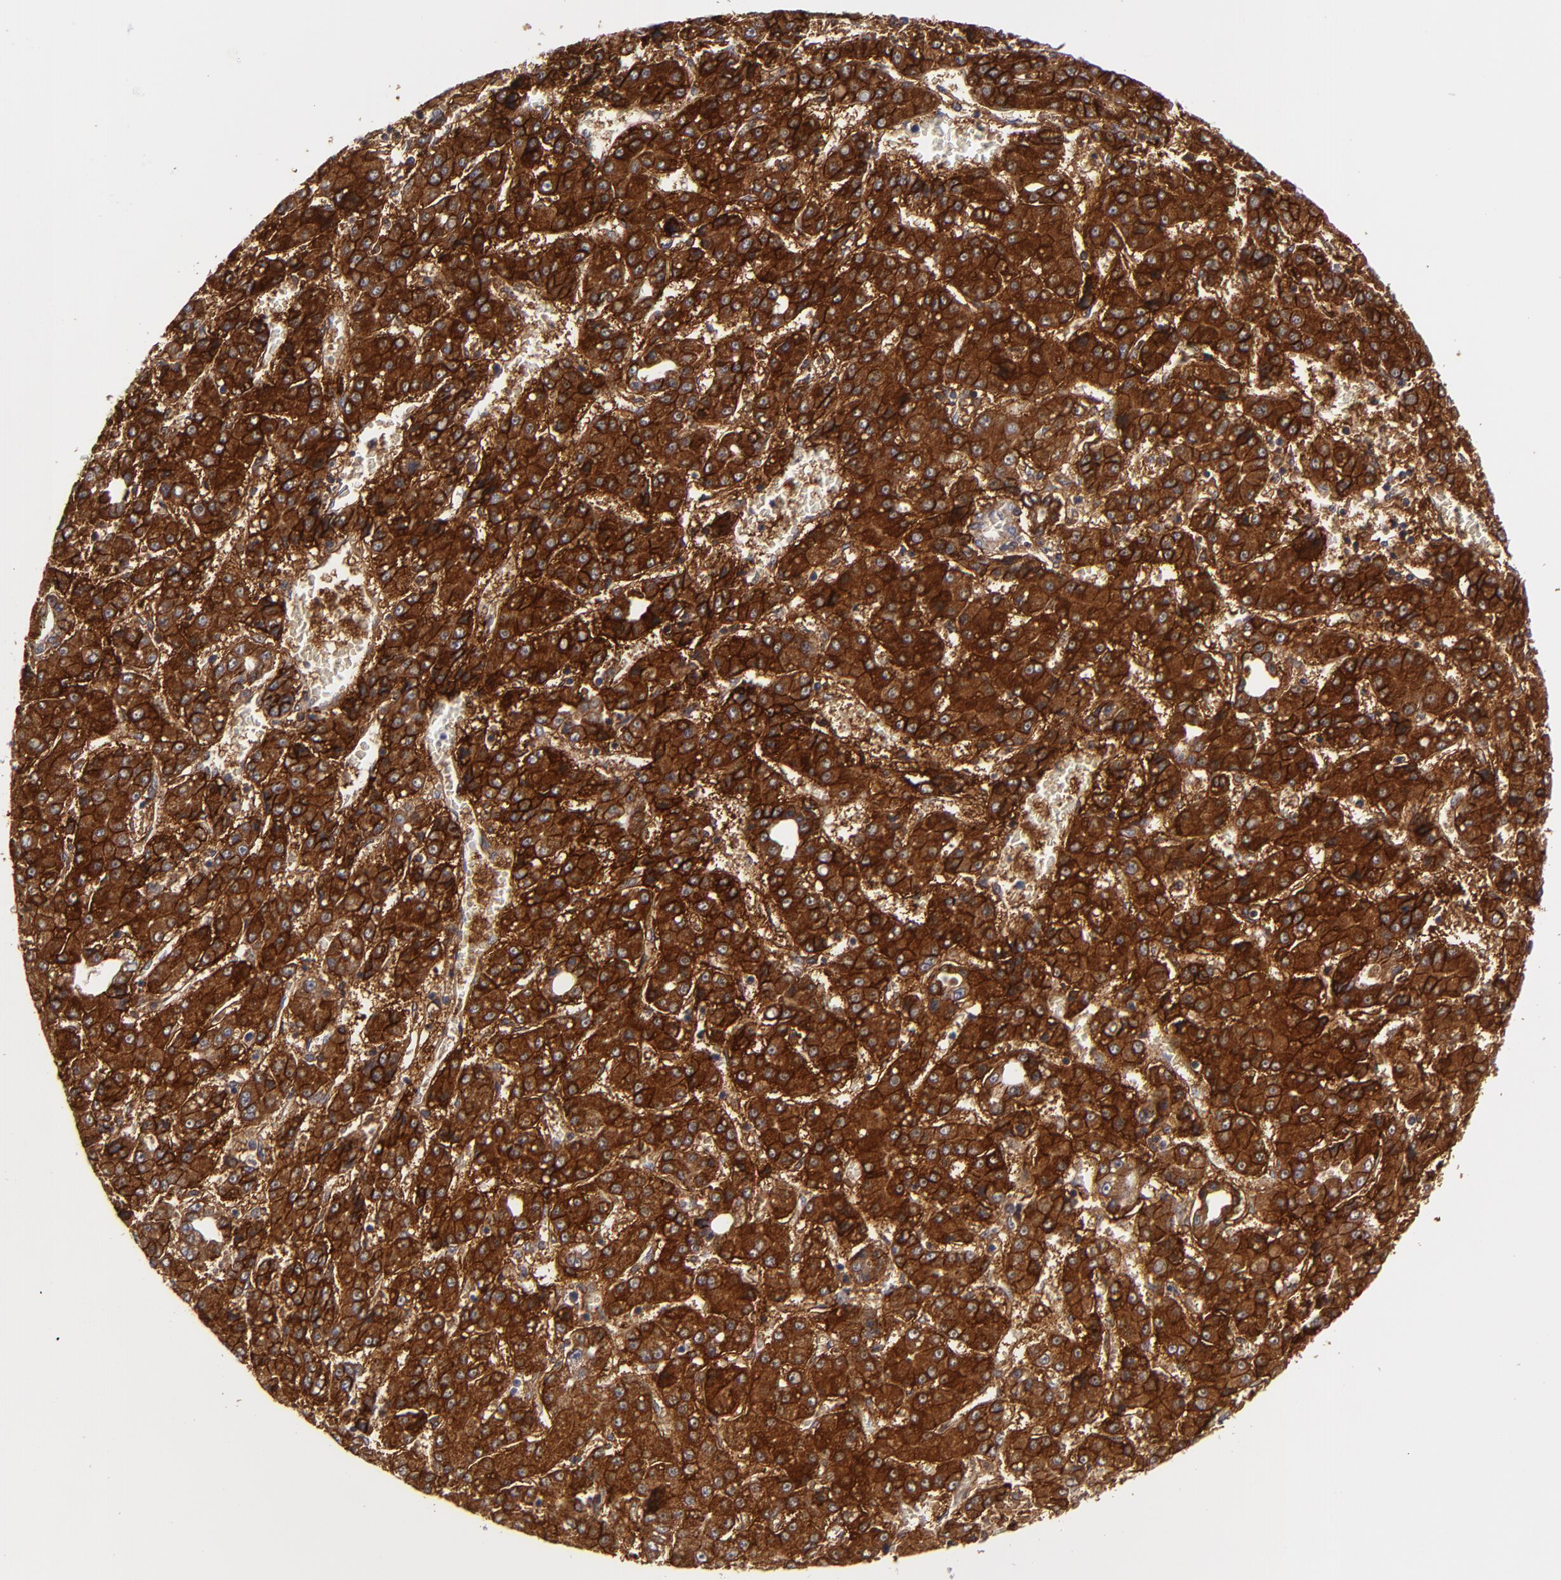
{"staining": {"intensity": "strong", "quantity": ">75%", "location": "cytoplasmic/membranous"}, "tissue": "liver cancer", "cell_type": "Tumor cells", "image_type": "cancer", "snomed": [{"axis": "morphology", "description": "Carcinoma, Hepatocellular, NOS"}, {"axis": "topography", "description": "Liver"}], "caption": "Immunohistochemical staining of human liver cancer demonstrates high levels of strong cytoplasmic/membranous staining in about >75% of tumor cells. (Brightfield microscopy of DAB IHC at high magnification).", "gene": "ALCAM", "patient": {"sex": "male", "age": 69}}